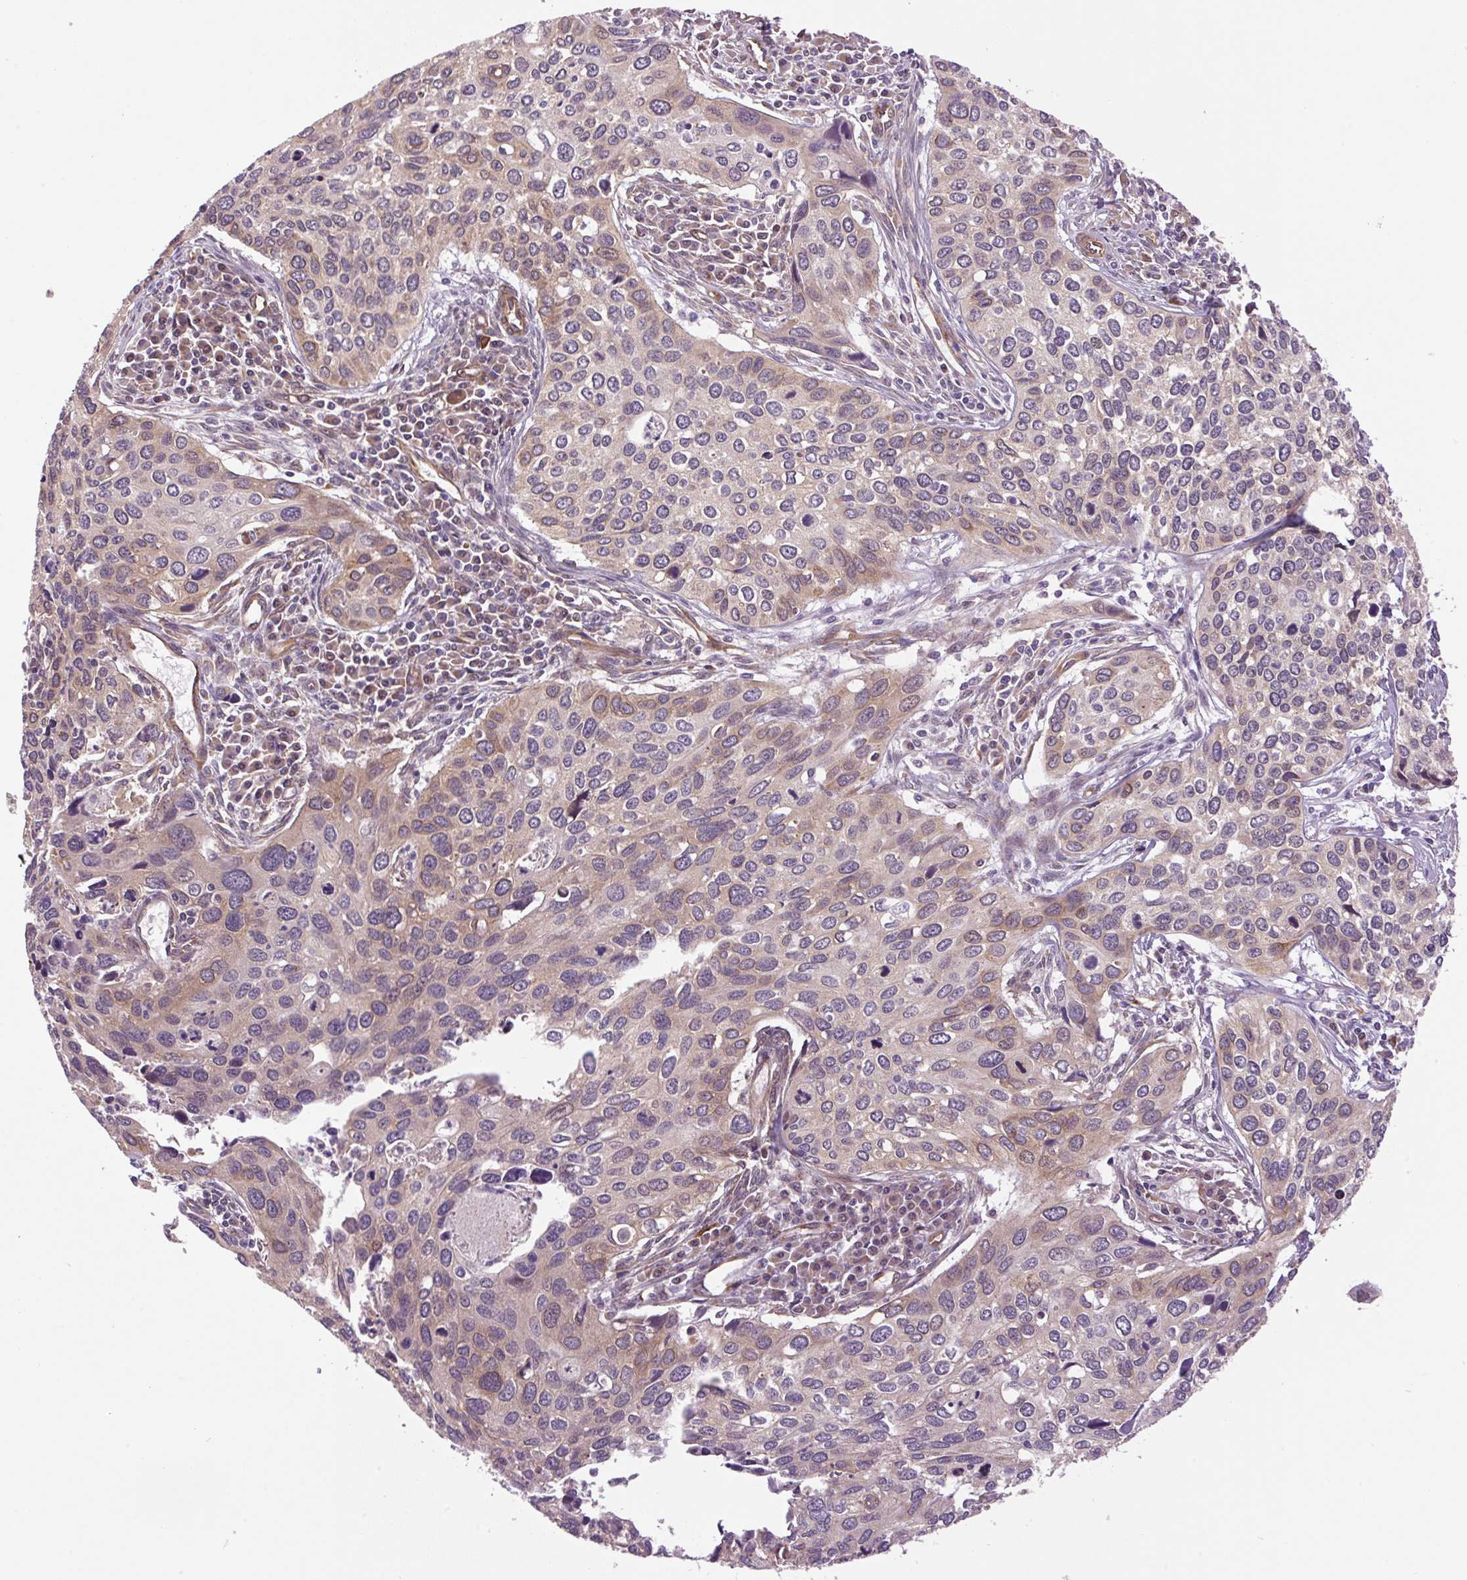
{"staining": {"intensity": "weak", "quantity": "<25%", "location": "cytoplasmic/membranous"}, "tissue": "cervical cancer", "cell_type": "Tumor cells", "image_type": "cancer", "snomed": [{"axis": "morphology", "description": "Squamous cell carcinoma, NOS"}, {"axis": "topography", "description": "Cervix"}], "caption": "Image shows no protein positivity in tumor cells of cervical cancer tissue. (DAB IHC with hematoxylin counter stain).", "gene": "SEPTIN10", "patient": {"sex": "female", "age": 55}}